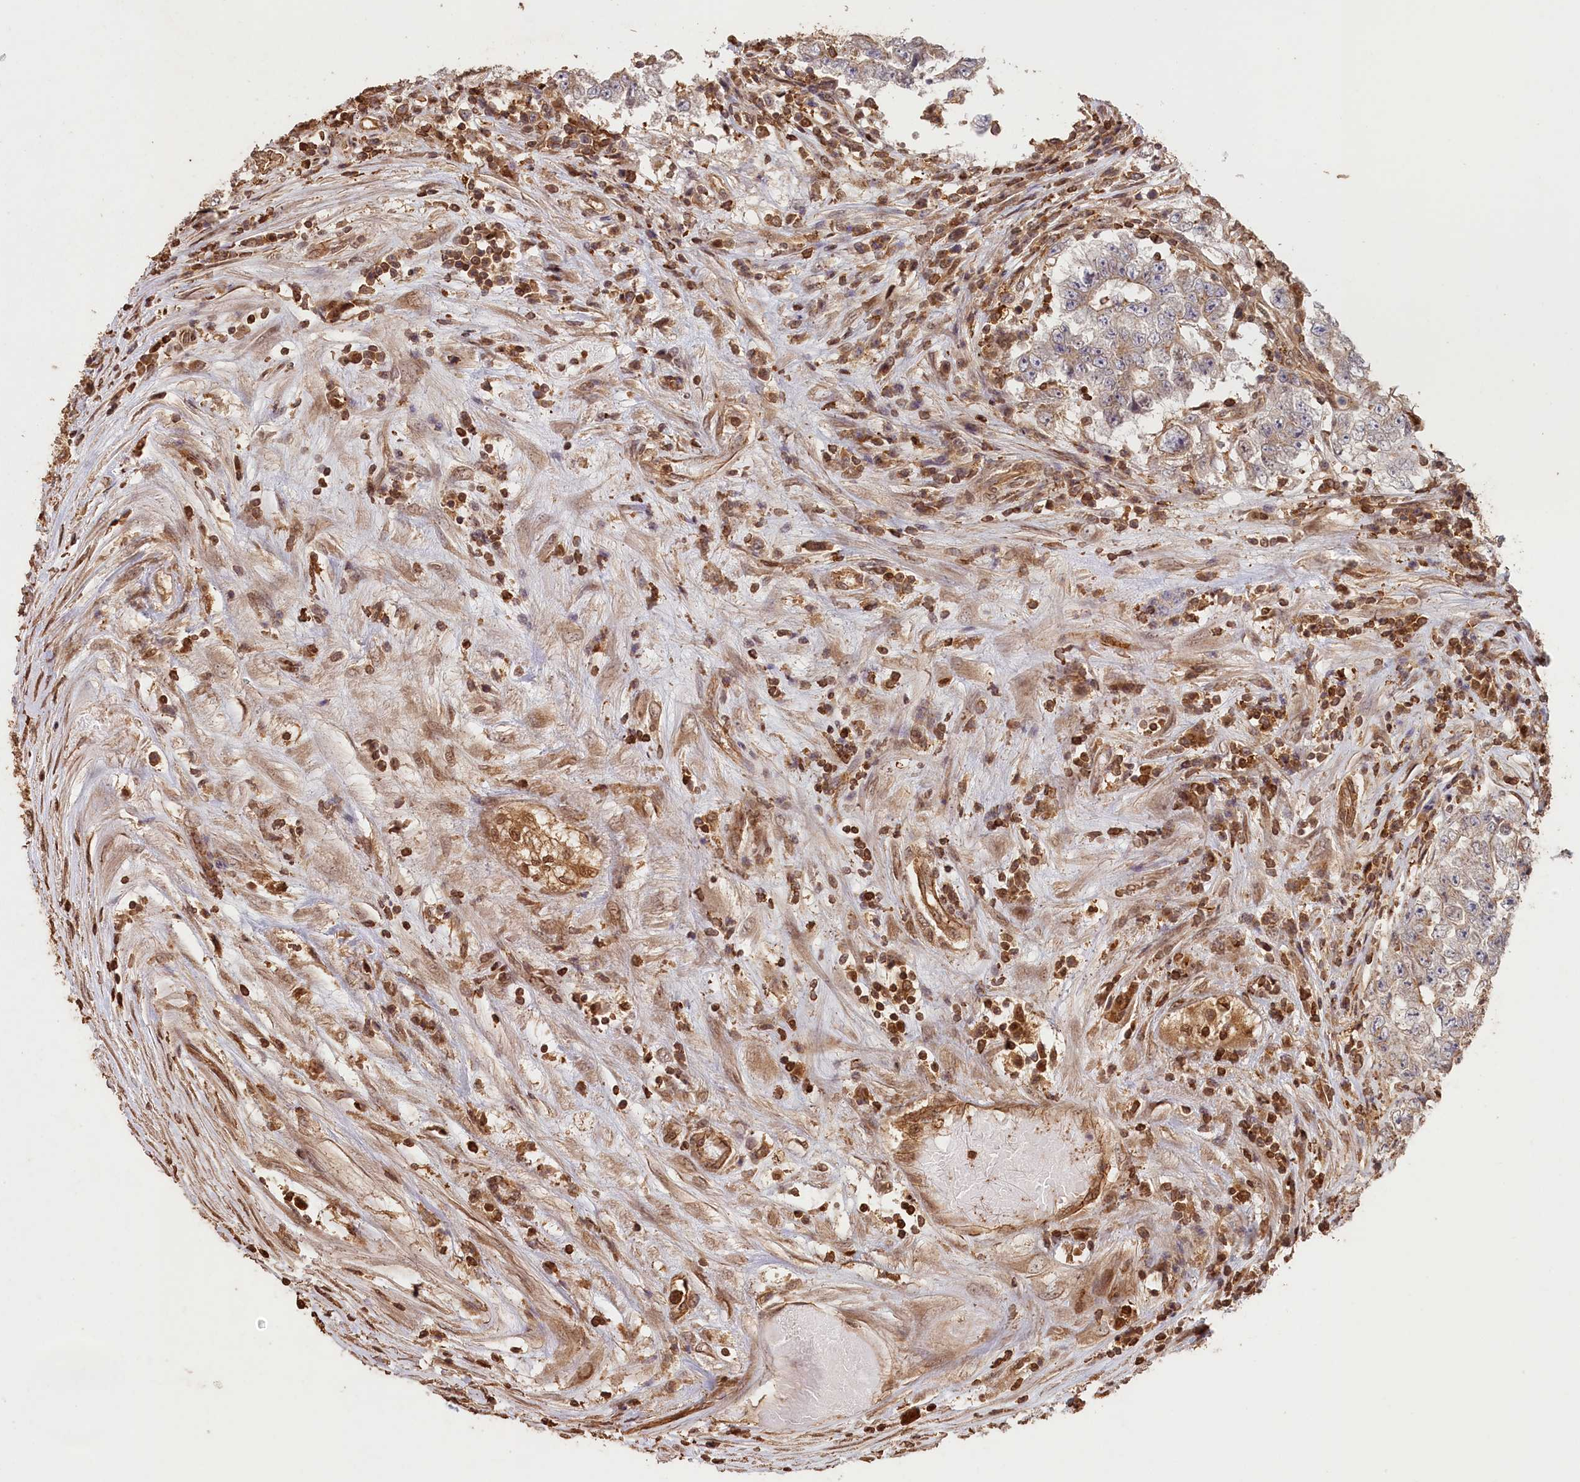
{"staining": {"intensity": "negative", "quantity": "none", "location": "none"}, "tissue": "testis cancer", "cell_type": "Tumor cells", "image_type": "cancer", "snomed": [{"axis": "morphology", "description": "Carcinoma, Embryonal, NOS"}, {"axis": "topography", "description": "Testis"}], "caption": "Immunohistochemical staining of human embryonal carcinoma (testis) displays no significant positivity in tumor cells.", "gene": "MADD", "patient": {"sex": "male", "age": 25}}